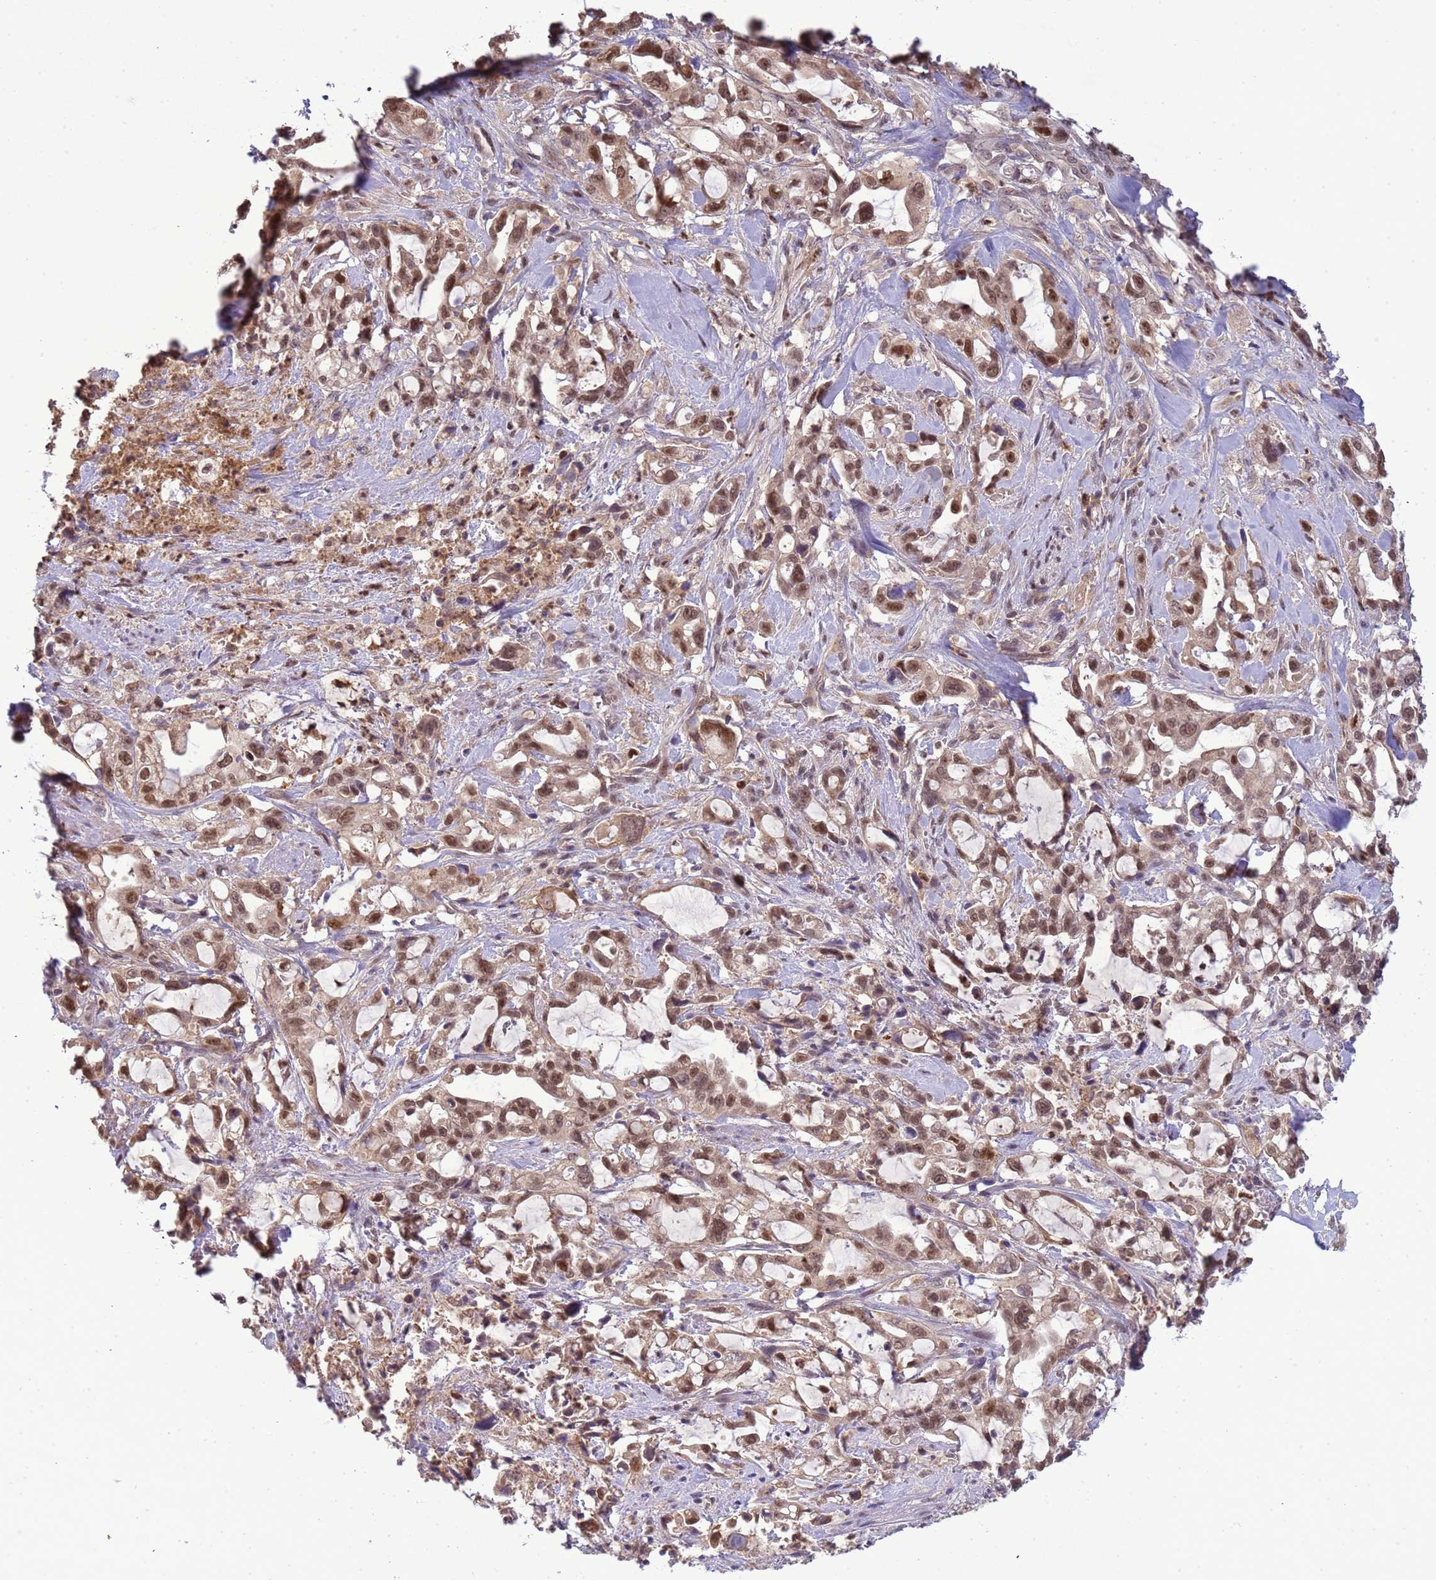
{"staining": {"intensity": "moderate", "quantity": ">75%", "location": "nuclear"}, "tissue": "pancreatic cancer", "cell_type": "Tumor cells", "image_type": "cancer", "snomed": [{"axis": "morphology", "description": "Adenocarcinoma, NOS"}, {"axis": "topography", "description": "Pancreas"}], "caption": "Immunohistochemistry (DAB (3,3'-diaminobenzidine)) staining of human pancreatic cancer reveals moderate nuclear protein expression in approximately >75% of tumor cells.", "gene": "CD53", "patient": {"sex": "female", "age": 61}}